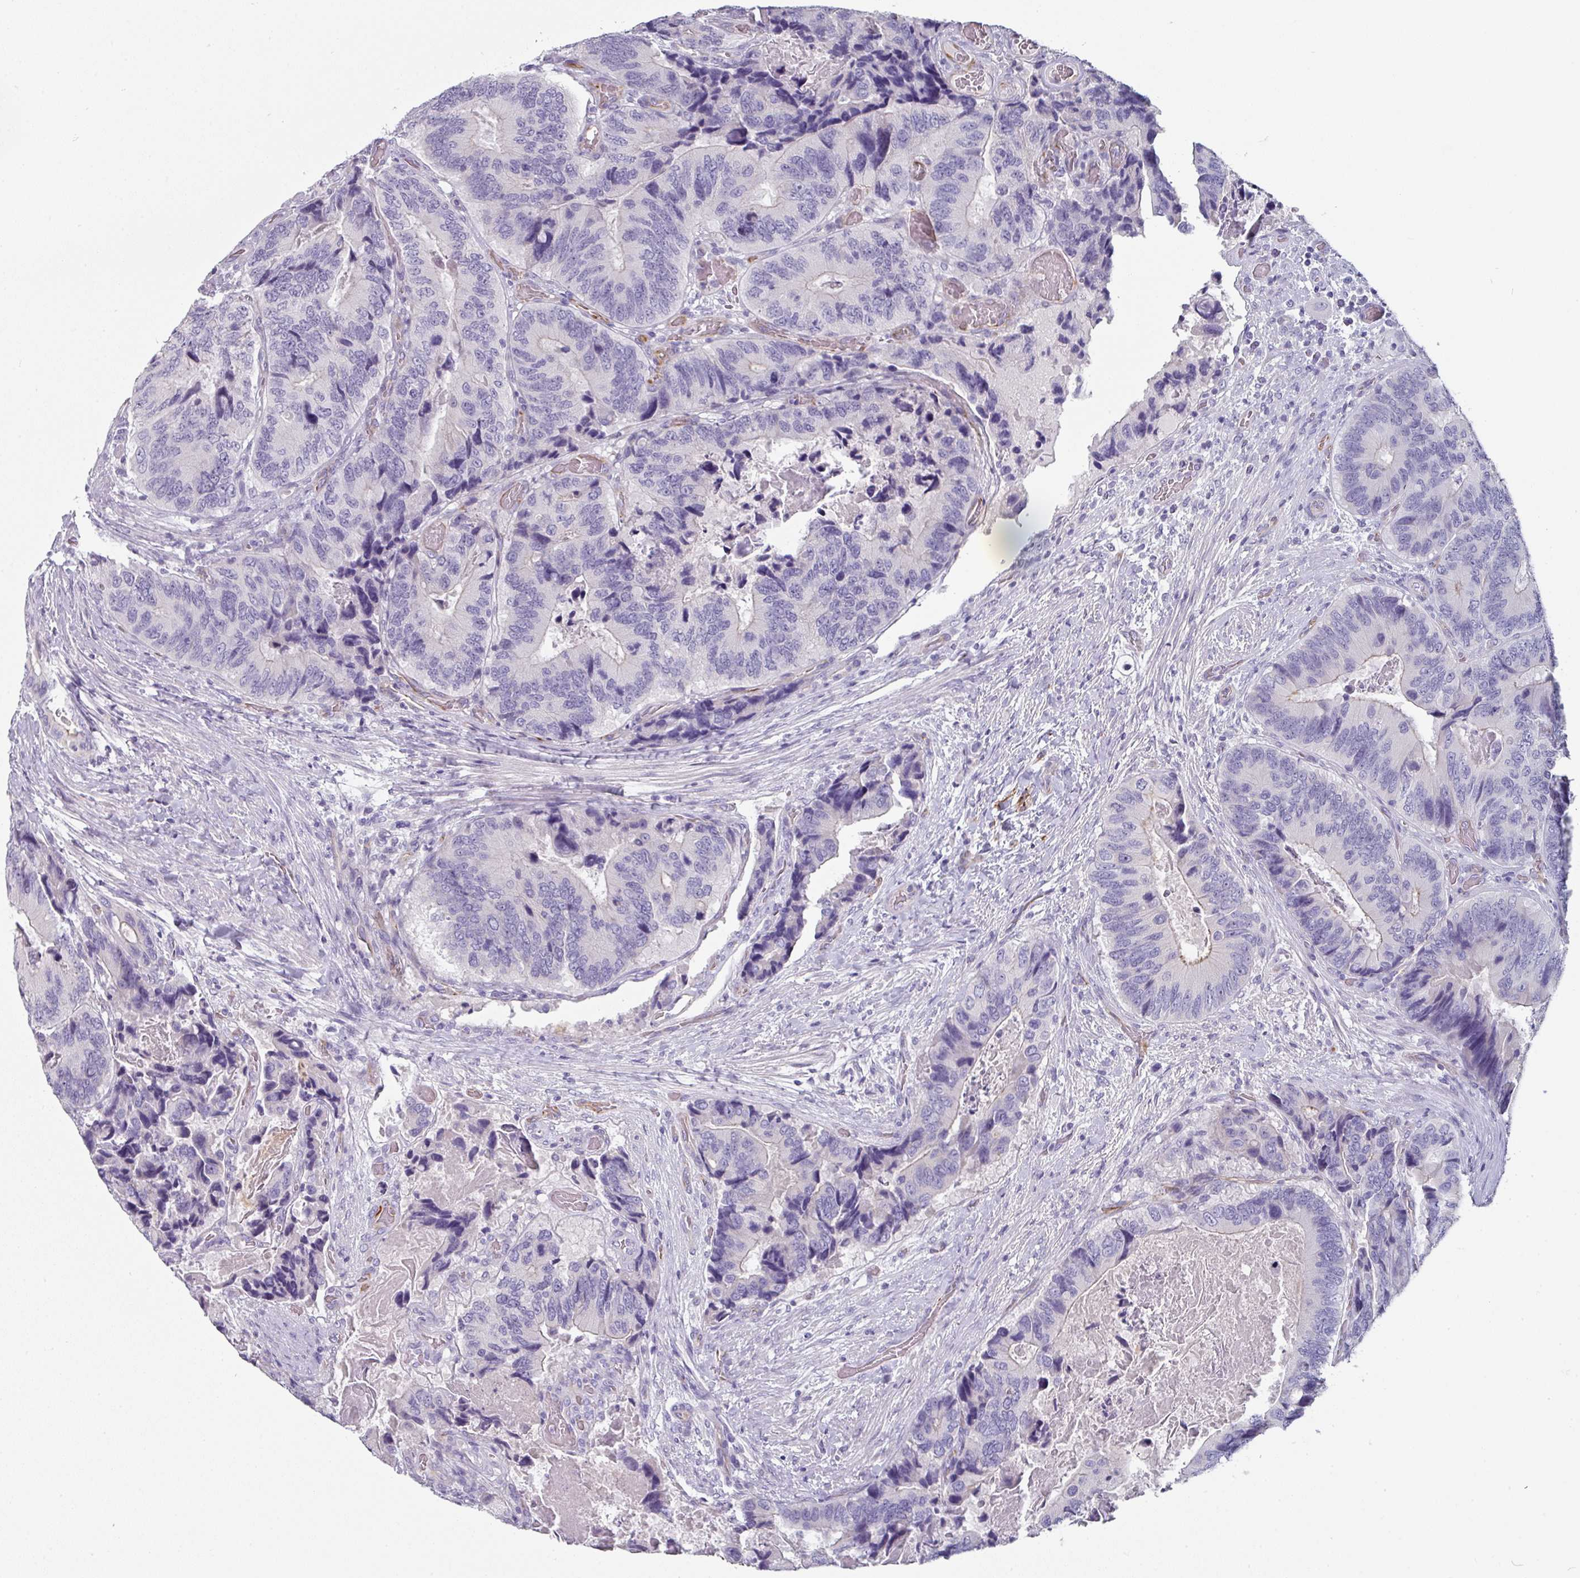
{"staining": {"intensity": "negative", "quantity": "none", "location": "none"}, "tissue": "colorectal cancer", "cell_type": "Tumor cells", "image_type": "cancer", "snomed": [{"axis": "morphology", "description": "Adenocarcinoma, NOS"}, {"axis": "topography", "description": "Colon"}], "caption": "Tumor cells show no significant expression in adenocarcinoma (colorectal).", "gene": "SLC17A7", "patient": {"sex": "male", "age": 84}}